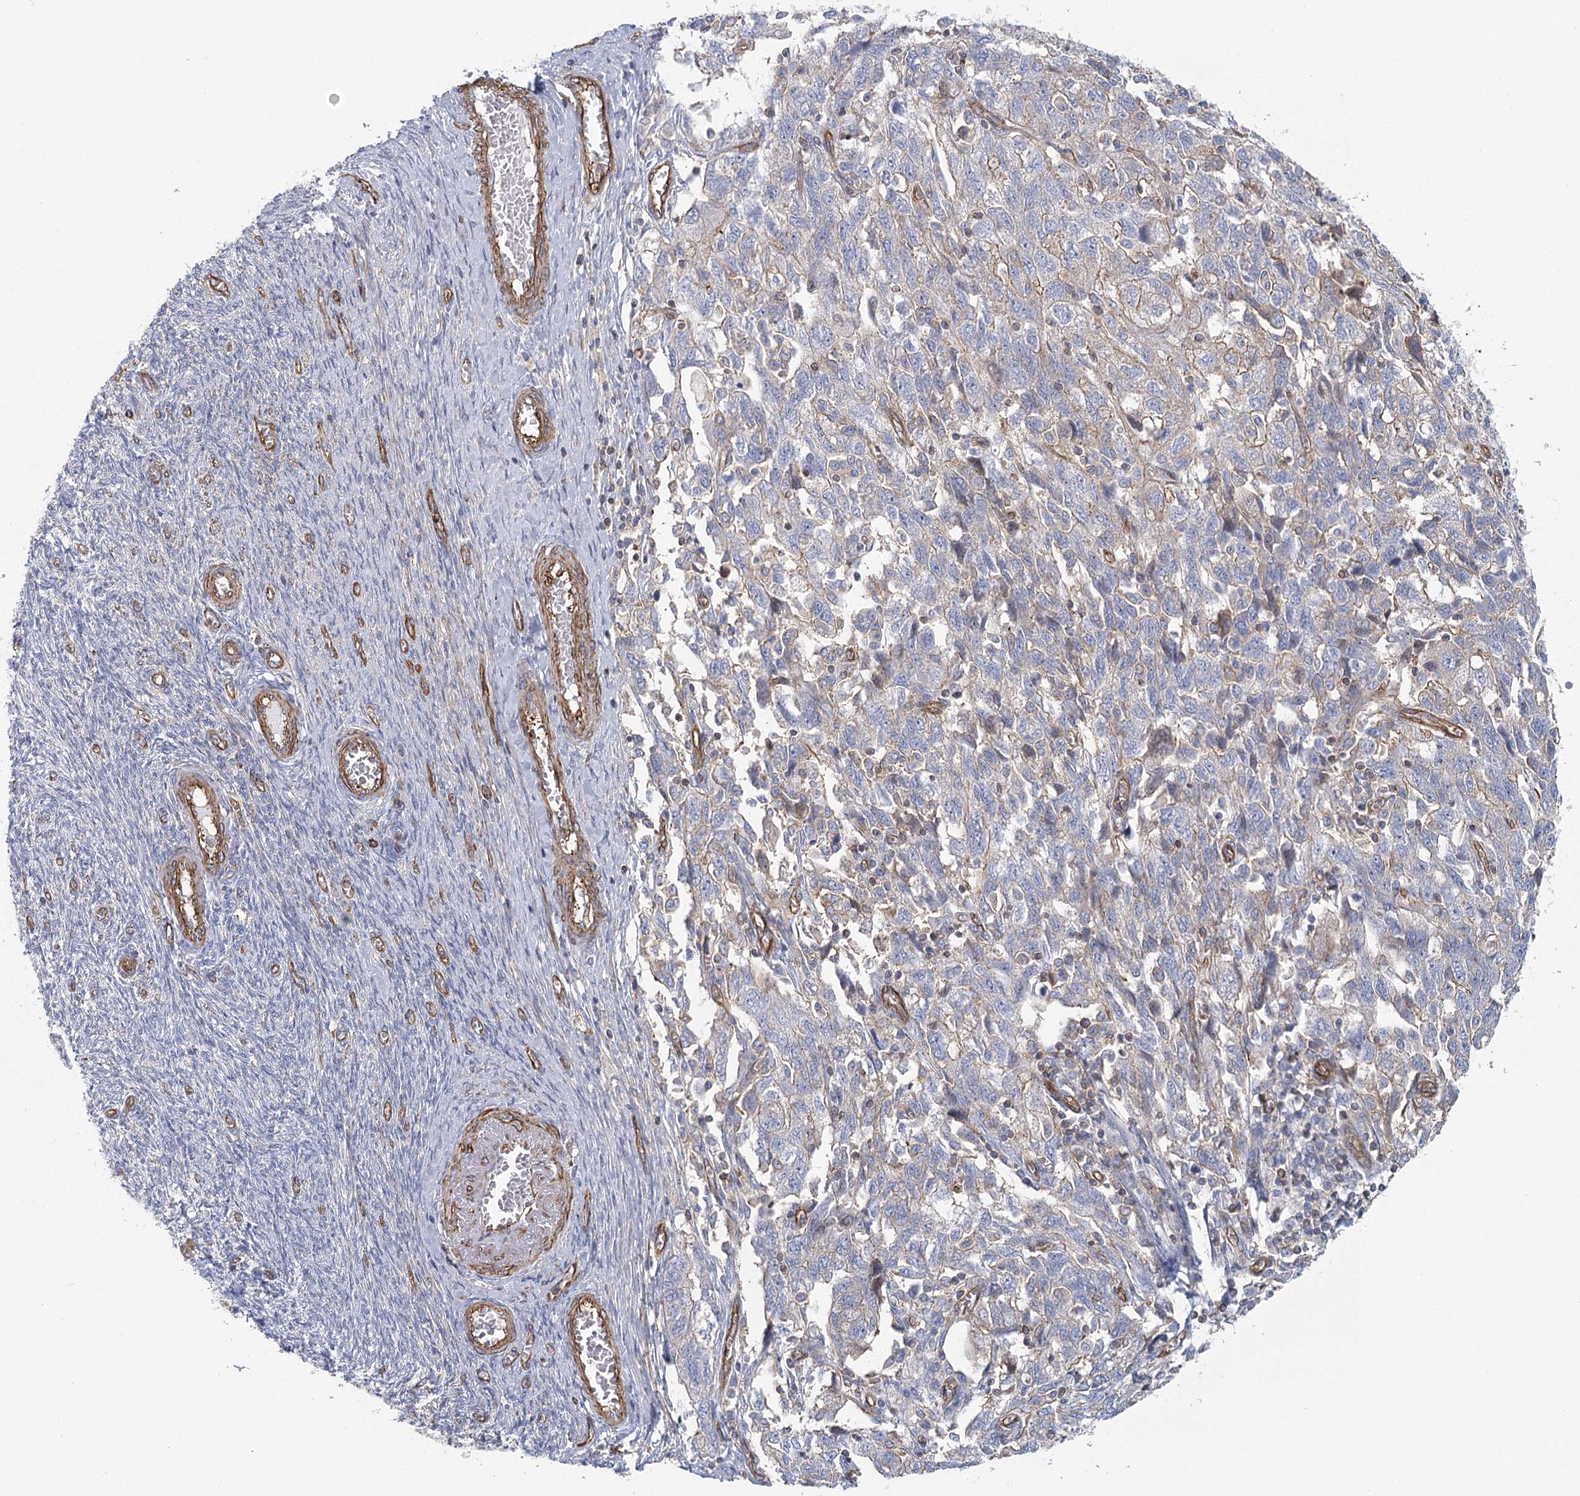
{"staining": {"intensity": "weak", "quantity": "<25%", "location": "cytoplasmic/membranous"}, "tissue": "ovarian cancer", "cell_type": "Tumor cells", "image_type": "cancer", "snomed": [{"axis": "morphology", "description": "Carcinoma, NOS"}, {"axis": "morphology", "description": "Cystadenocarcinoma, serous, NOS"}, {"axis": "topography", "description": "Ovary"}], "caption": "Human ovarian cancer stained for a protein using IHC displays no expression in tumor cells.", "gene": "IFT46", "patient": {"sex": "female", "age": 69}}